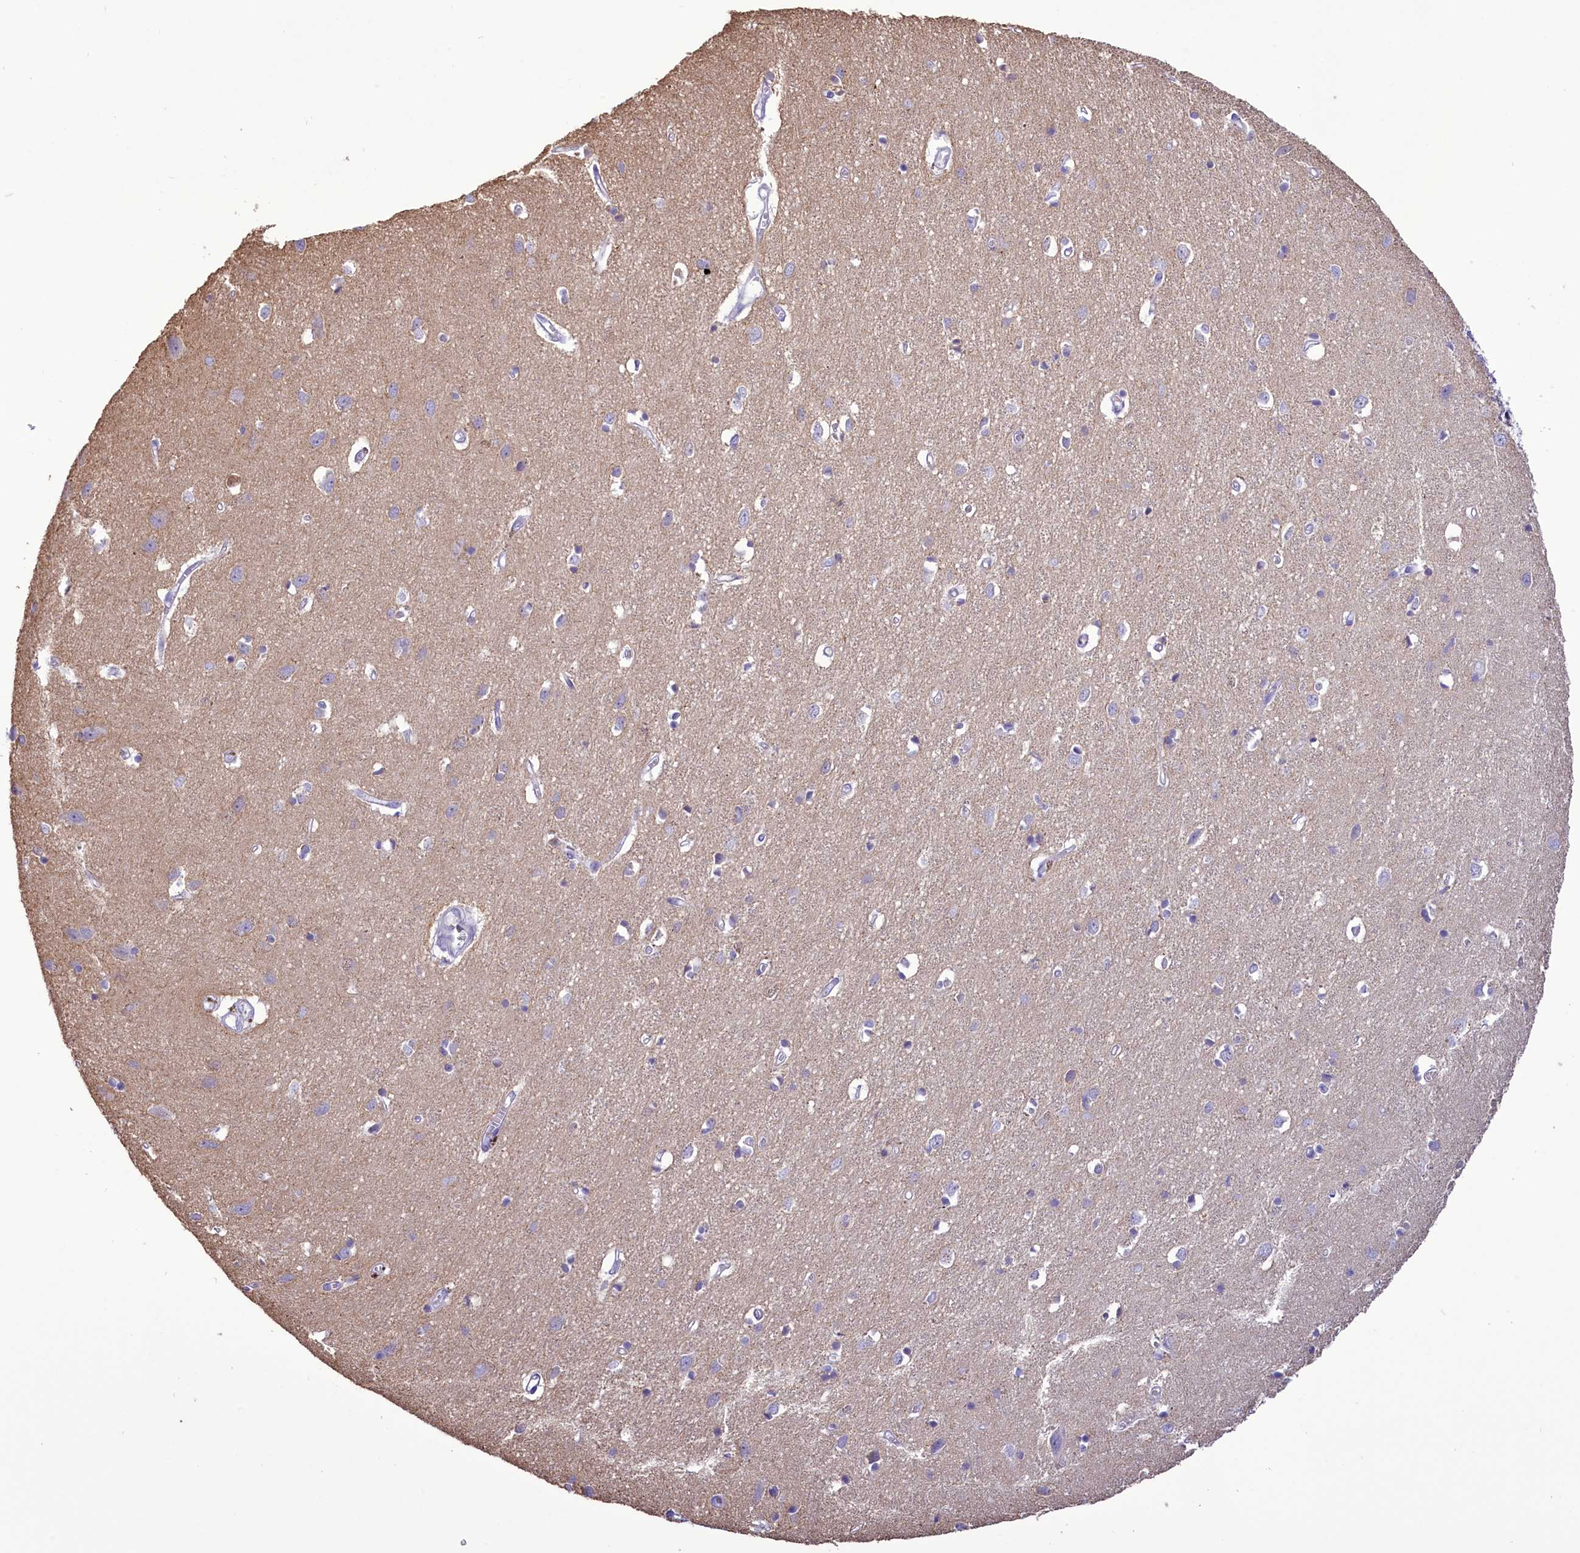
{"staining": {"intensity": "negative", "quantity": "none", "location": "none"}, "tissue": "cerebral cortex", "cell_type": "Endothelial cells", "image_type": "normal", "snomed": [{"axis": "morphology", "description": "Normal tissue, NOS"}, {"axis": "topography", "description": "Cerebral cortex"}], "caption": "High power microscopy histopathology image of an immunohistochemistry photomicrograph of normal cerebral cortex, revealing no significant staining in endothelial cells. The staining is performed using DAB brown chromogen with nuclei counter-stained in using hematoxylin.", "gene": "FAM149B1", "patient": {"sex": "female", "age": 64}}